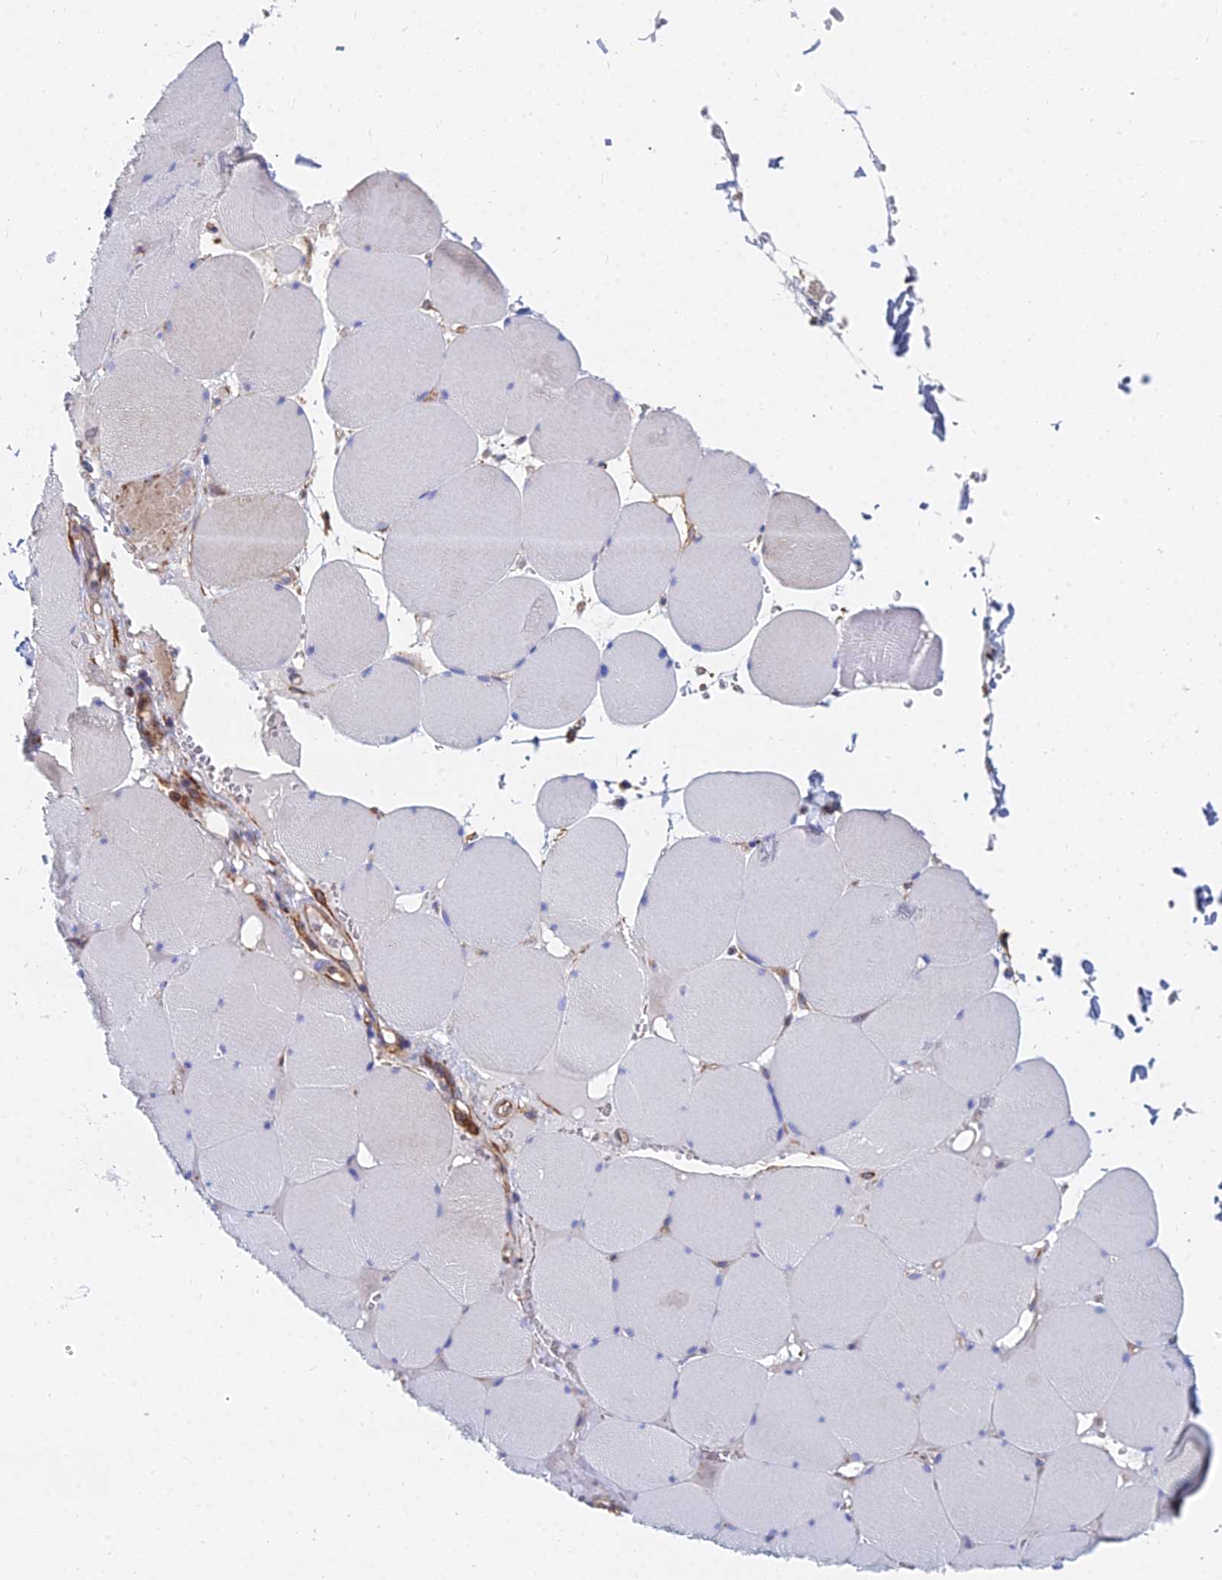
{"staining": {"intensity": "negative", "quantity": "none", "location": "none"}, "tissue": "skeletal muscle", "cell_type": "Myocytes", "image_type": "normal", "snomed": [{"axis": "morphology", "description": "Normal tissue, NOS"}, {"axis": "topography", "description": "Skeletal muscle"}, {"axis": "topography", "description": "Head-Neck"}], "caption": "Immunohistochemical staining of unremarkable skeletal muscle reveals no significant expression in myocytes. The staining is performed using DAB (3,3'-diaminobenzidine) brown chromogen with nuclei counter-stained in using hematoxylin.", "gene": "FFAR3", "patient": {"sex": "male", "age": 66}}